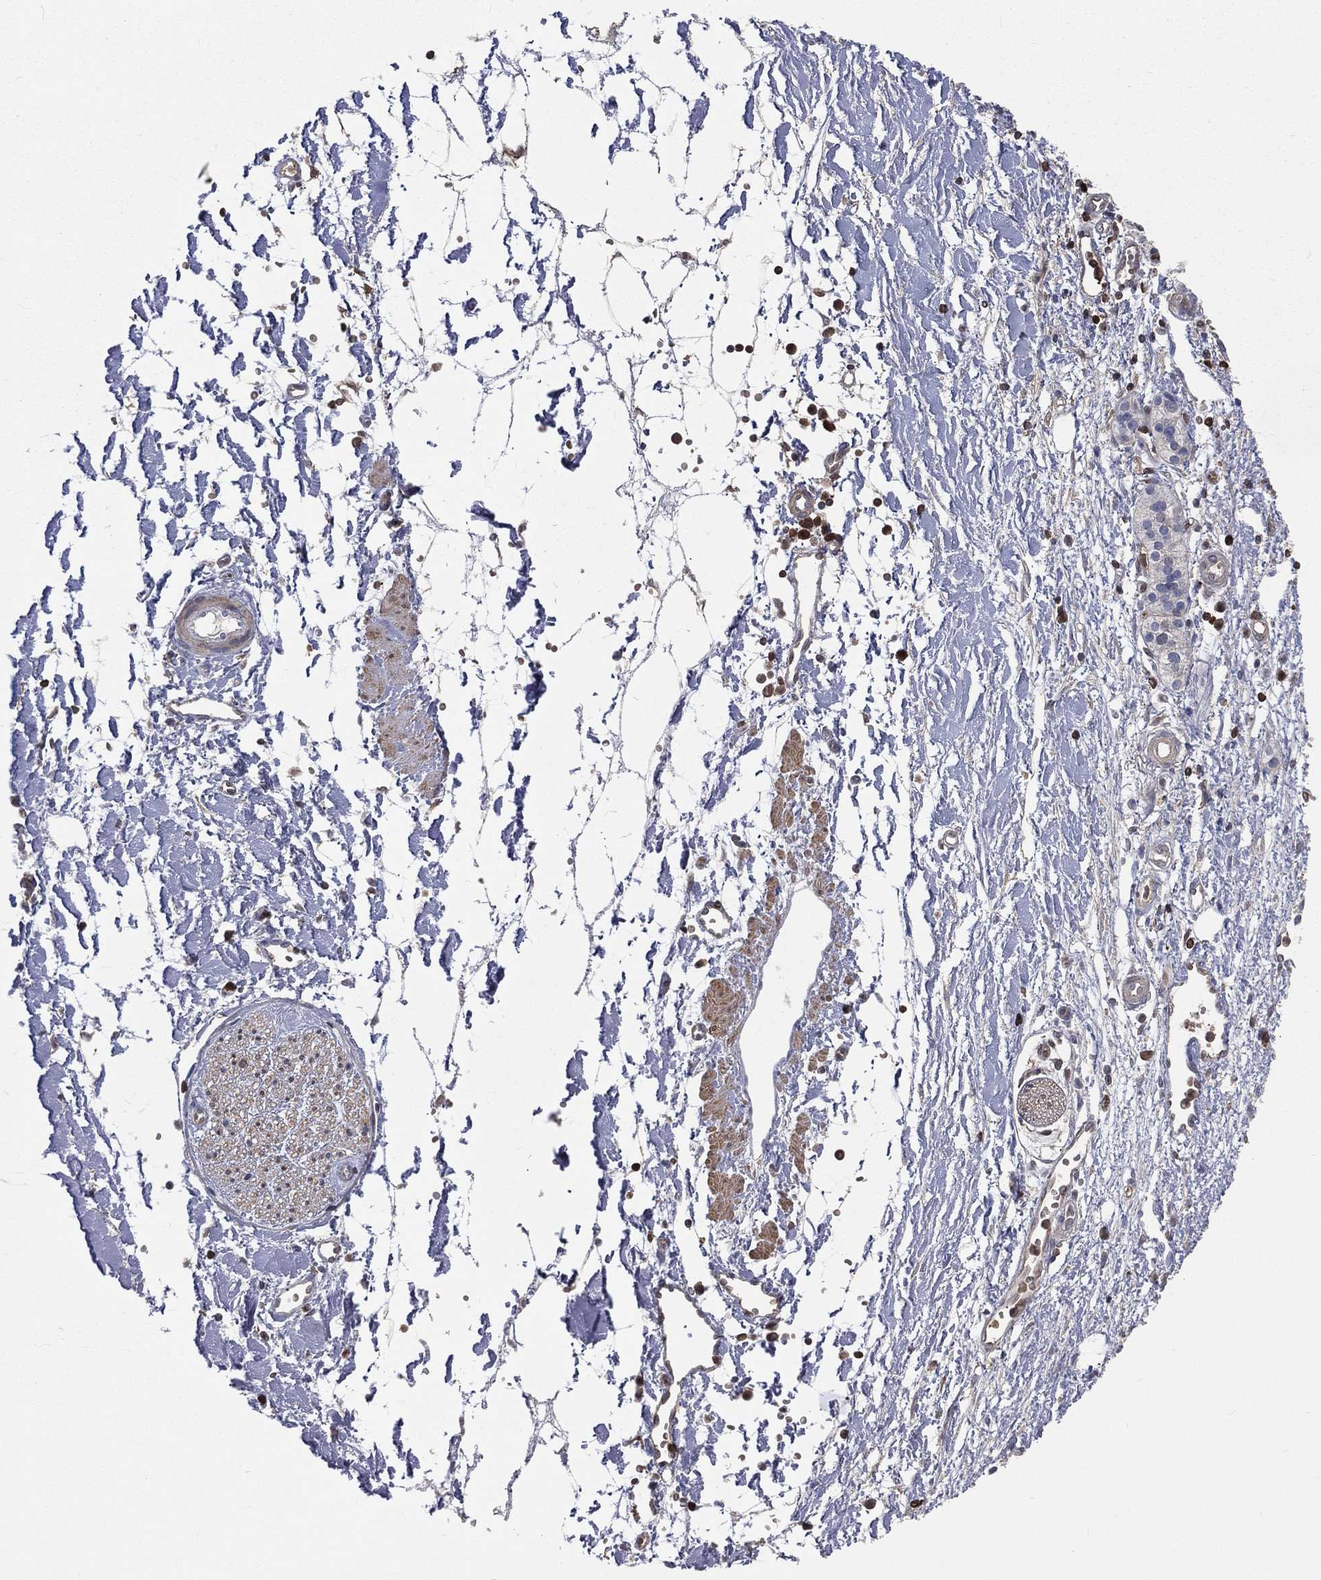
{"staining": {"intensity": "negative", "quantity": "none", "location": "none"}, "tissue": "soft tissue", "cell_type": "Fibroblasts", "image_type": "normal", "snomed": [{"axis": "morphology", "description": "Normal tissue, NOS"}, {"axis": "morphology", "description": "Adenocarcinoma, NOS"}, {"axis": "topography", "description": "Pancreas"}, {"axis": "topography", "description": "Peripheral nerve tissue"}], "caption": "This is a photomicrograph of immunohistochemistry staining of unremarkable soft tissue, which shows no positivity in fibroblasts. Nuclei are stained in blue.", "gene": "TBC1D2", "patient": {"sex": "male", "age": 61}}